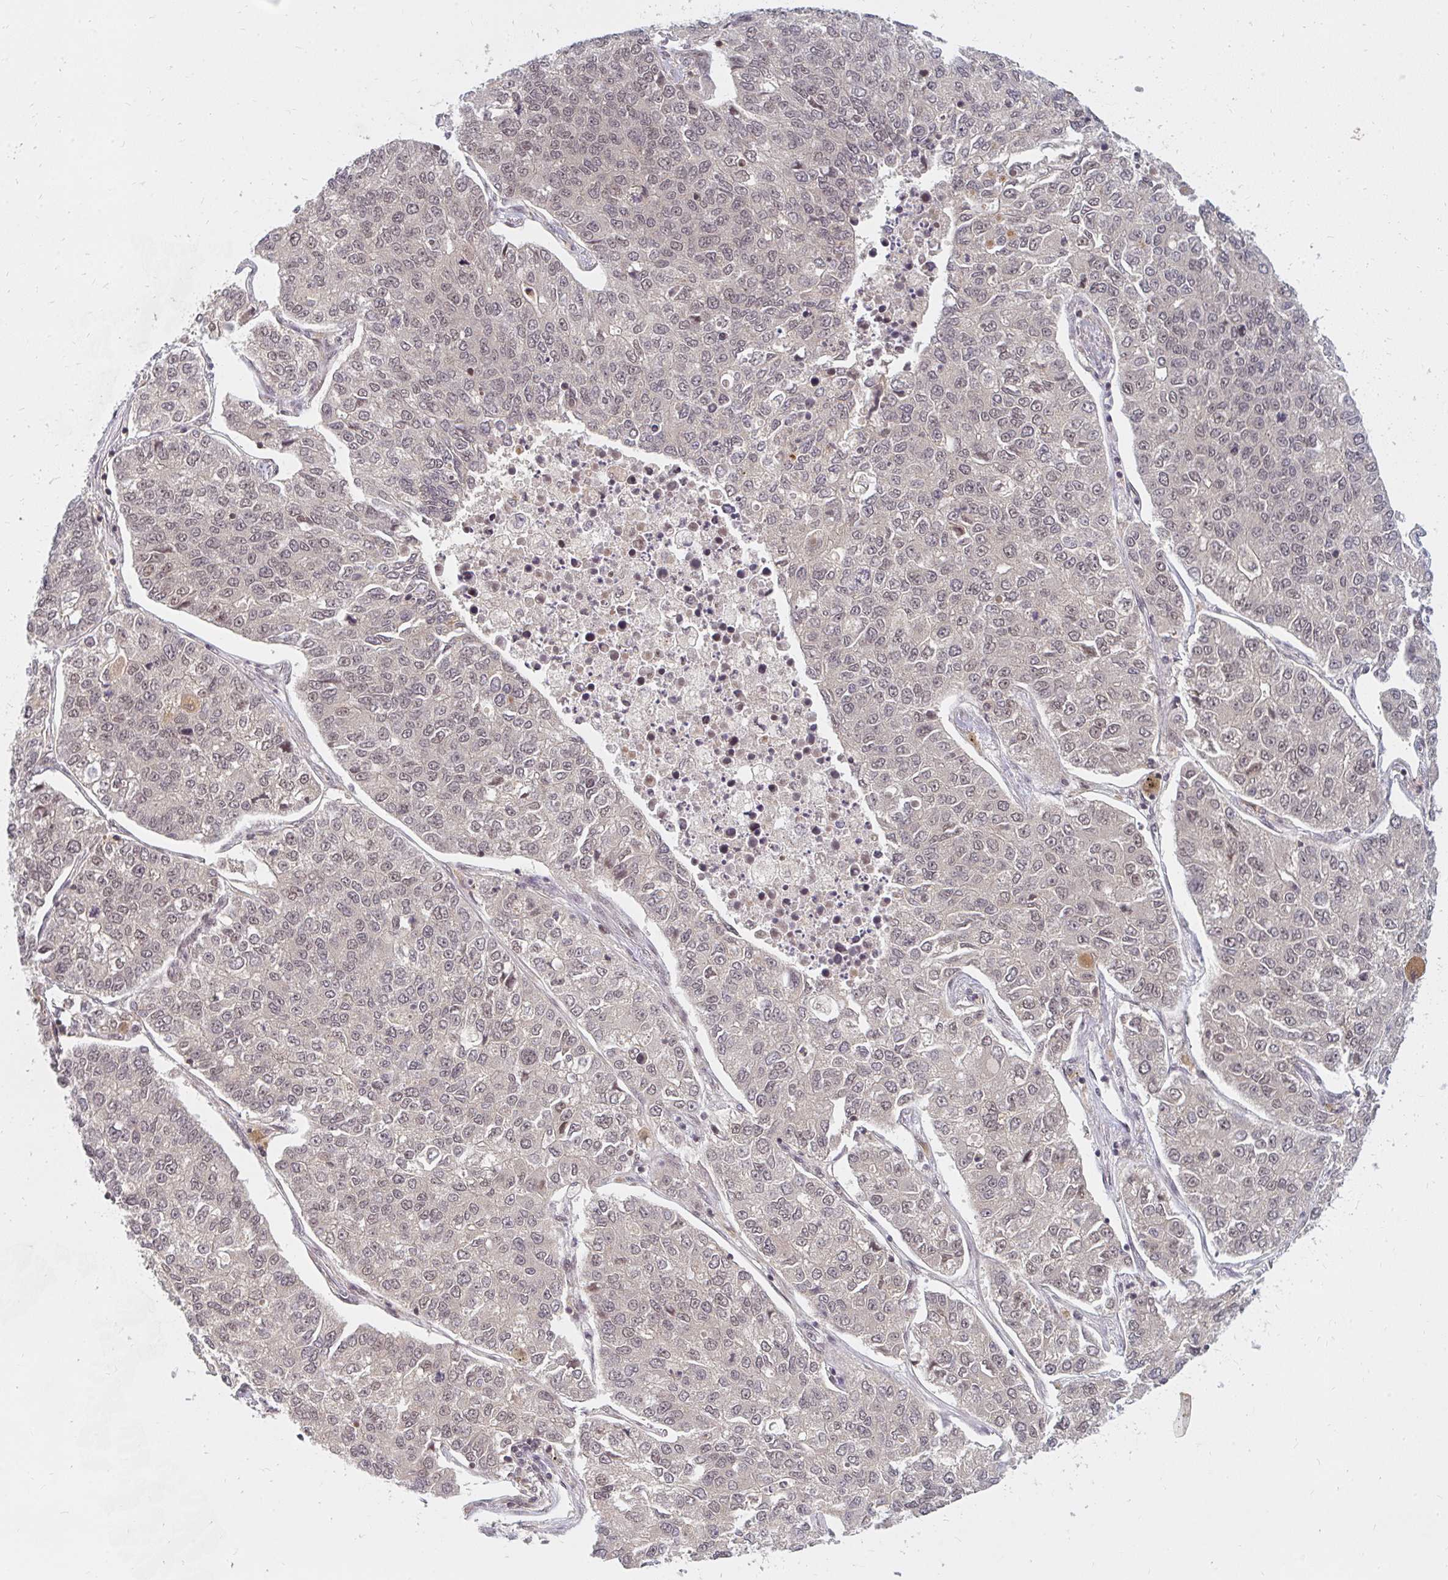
{"staining": {"intensity": "negative", "quantity": "none", "location": "none"}, "tissue": "lung cancer", "cell_type": "Tumor cells", "image_type": "cancer", "snomed": [{"axis": "morphology", "description": "Adenocarcinoma, NOS"}, {"axis": "topography", "description": "Lung"}], "caption": "Tumor cells show no significant positivity in lung adenocarcinoma.", "gene": "GTF3C6", "patient": {"sex": "male", "age": 49}}